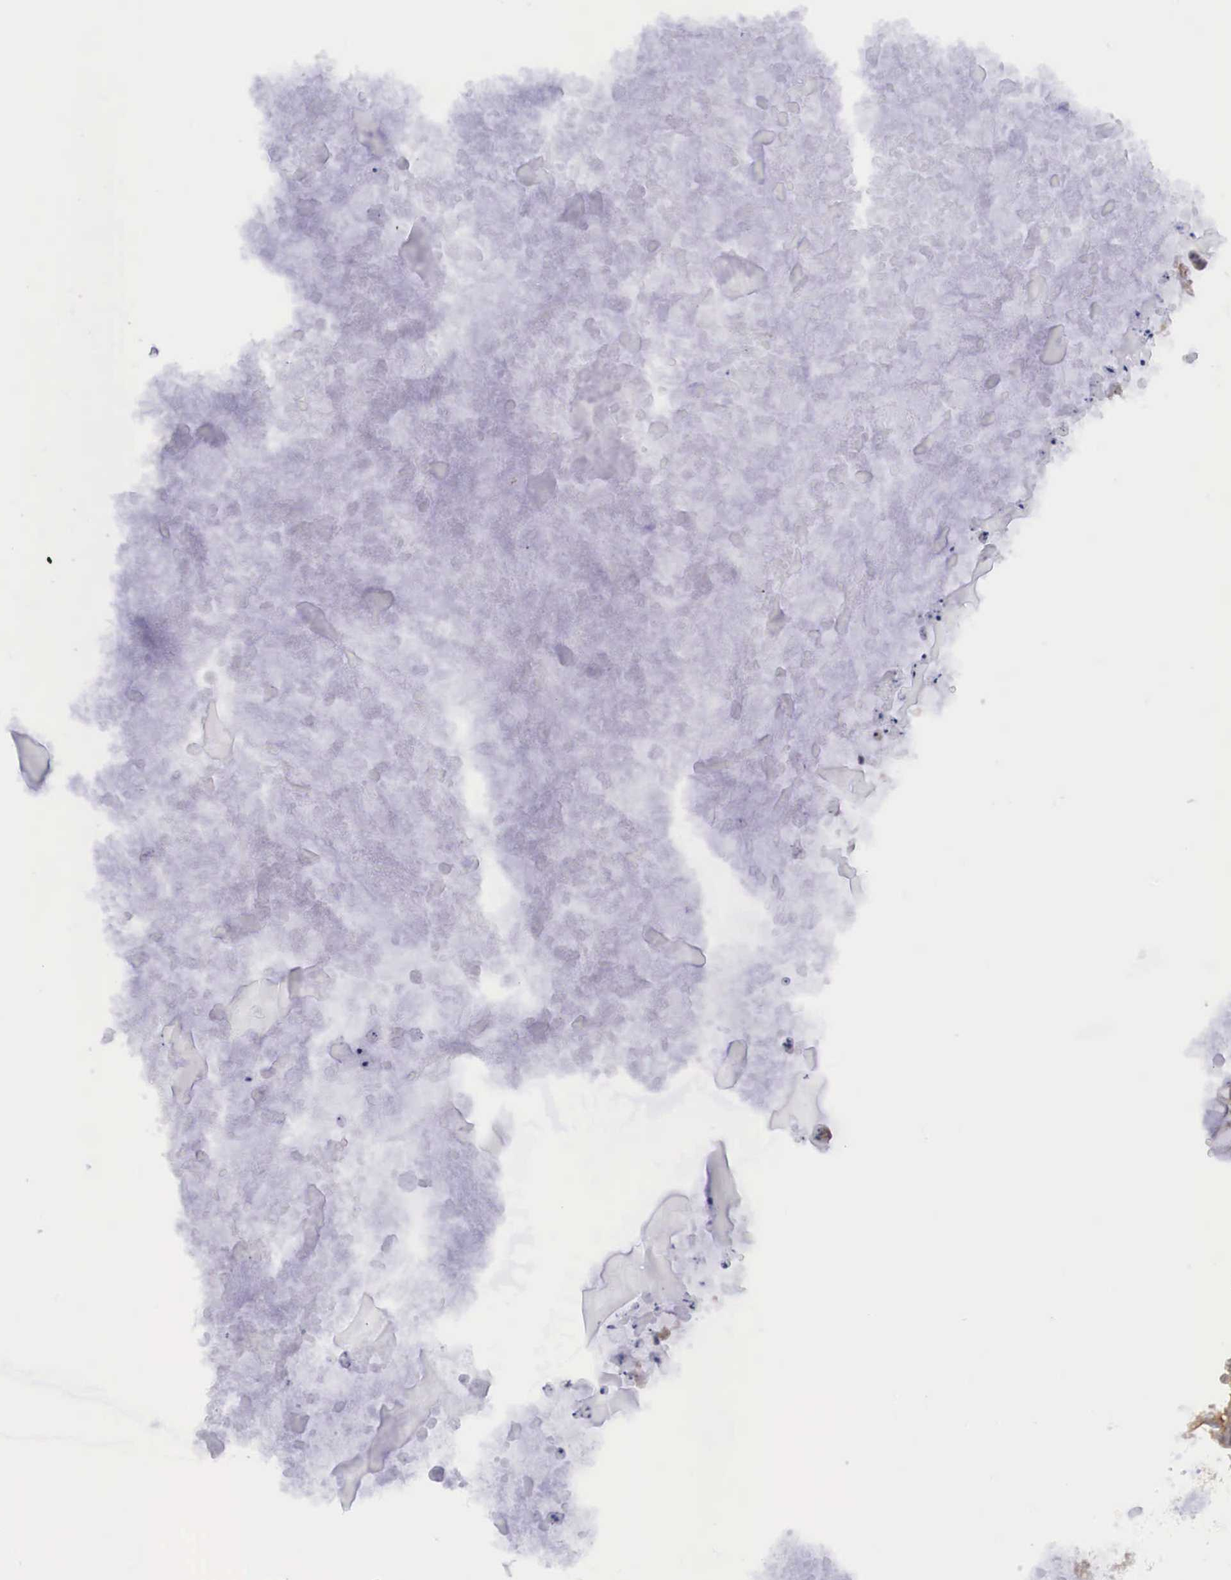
{"staining": {"intensity": "moderate", "quantity": ">75%", "location": "cytoplasmic/membranous"}, "tissue": "ovarian cancer", "cell_type": "Tumor cells", "image_type": "cancer", "snomed": [{"axis": "morphology", "description": "Cystadenocarcinoma, mucinous, NOS"}, {"axis": "topography", "description": "Ovary"}], "caption": "Immunohistochemical staining of human ovarian cancer (mucinous cystadenocarcinoma) reveals moderate cytoplasmic/membranous protein positivity in approximately >75% of tumor cells.", "gene": "DHRS1", "patient": {"sex": "female", "age": 57}}